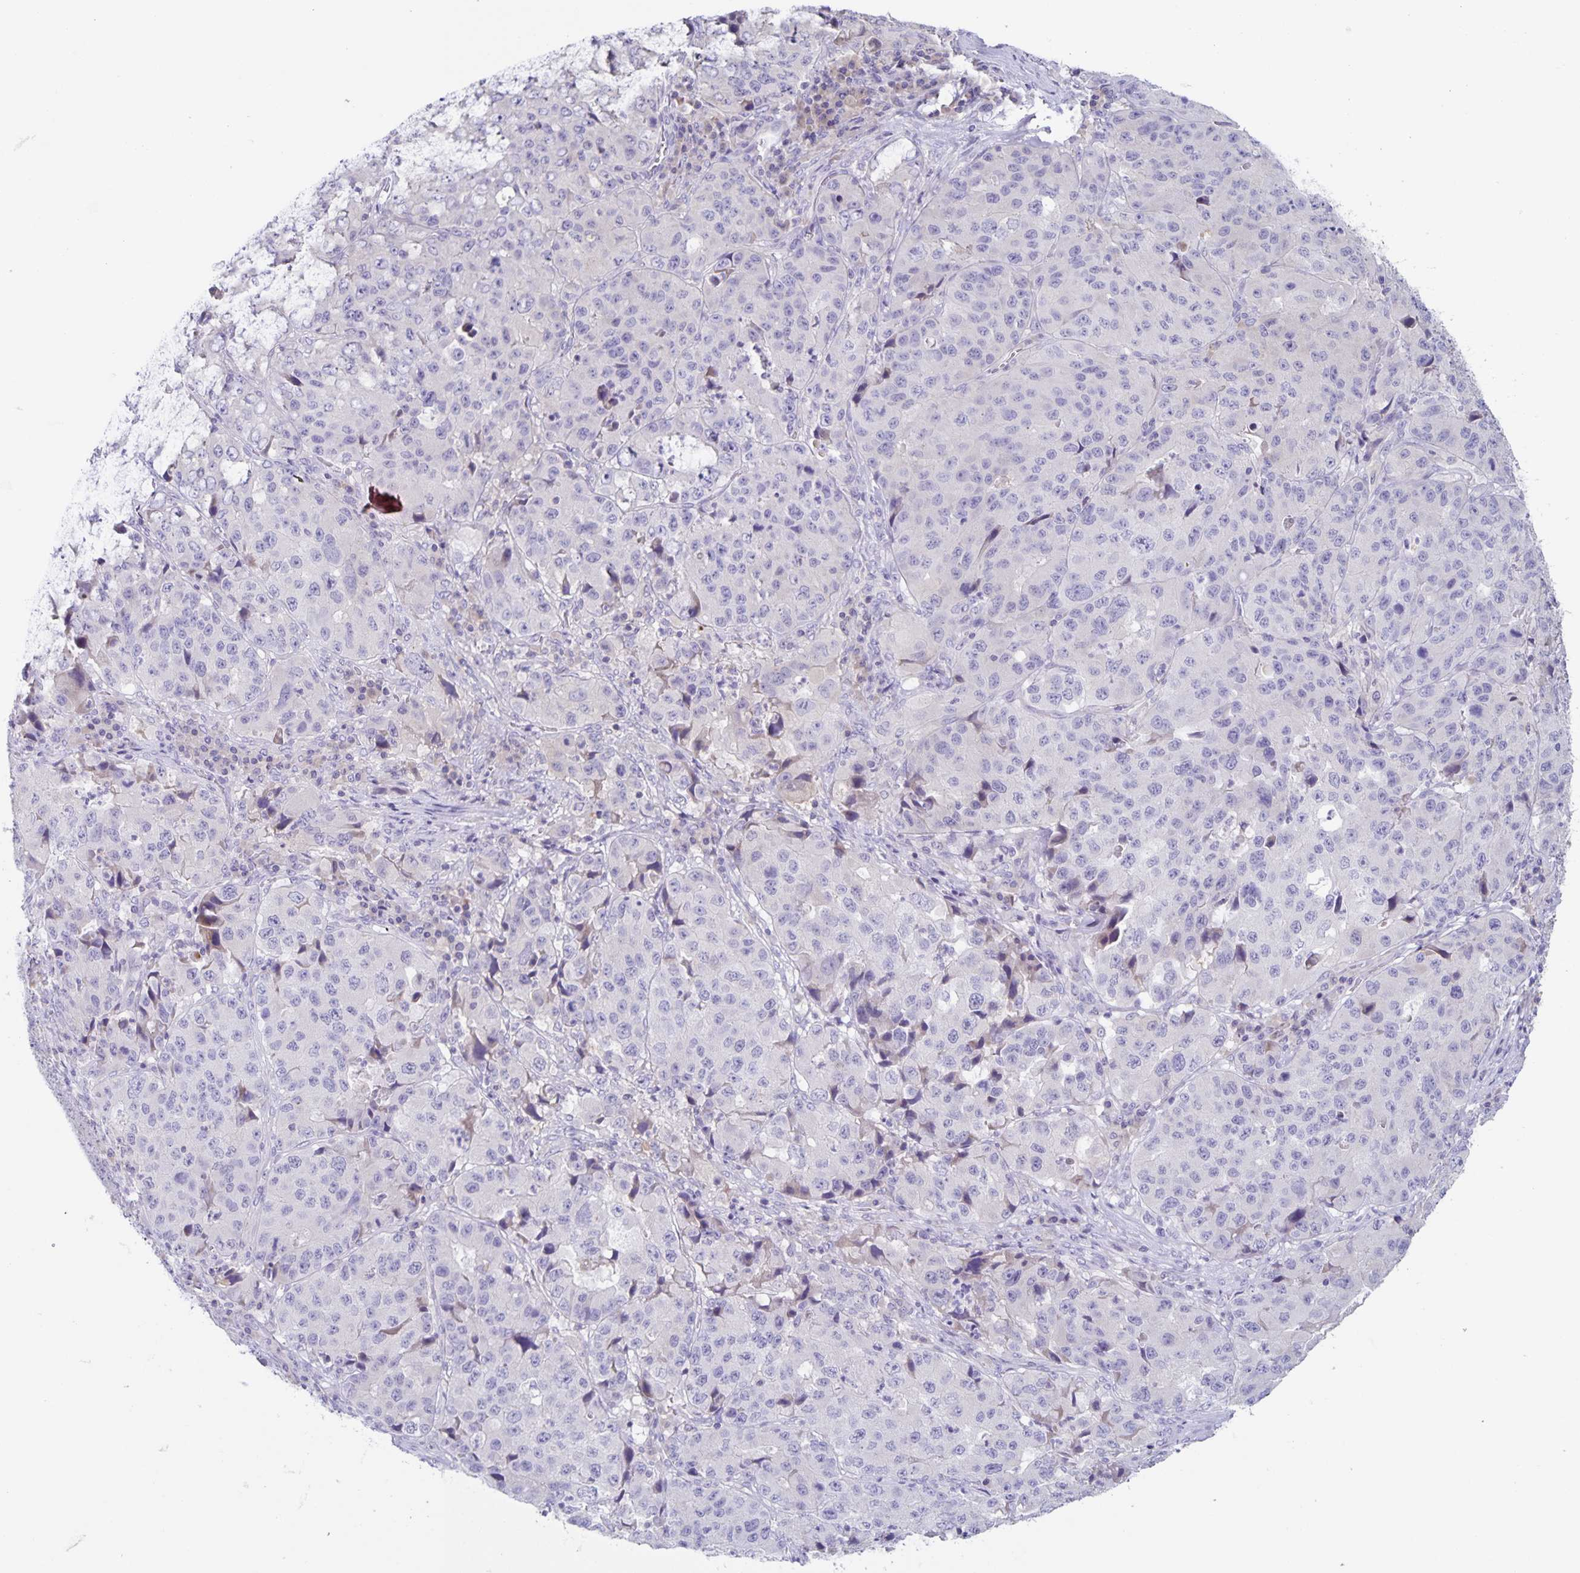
{"staining": {"intensity": "negative", "quantity": "none", "location": "none"}, "tissue": "stomach cancer", "cell_type": "Tumor cells", "image_type": "cancer", "snomed": [{"axis": "morphology", "description": "Adenocarcinoma, NOS"}, {"axis": "topography", "description": "Stomach"}], "caption": "Protein analysis of stomach adenocarcinoma demonstrates no significant staining in tumor cells.", "gene": "RPL36A", "patient": {"sex": "male", "age": 71}}